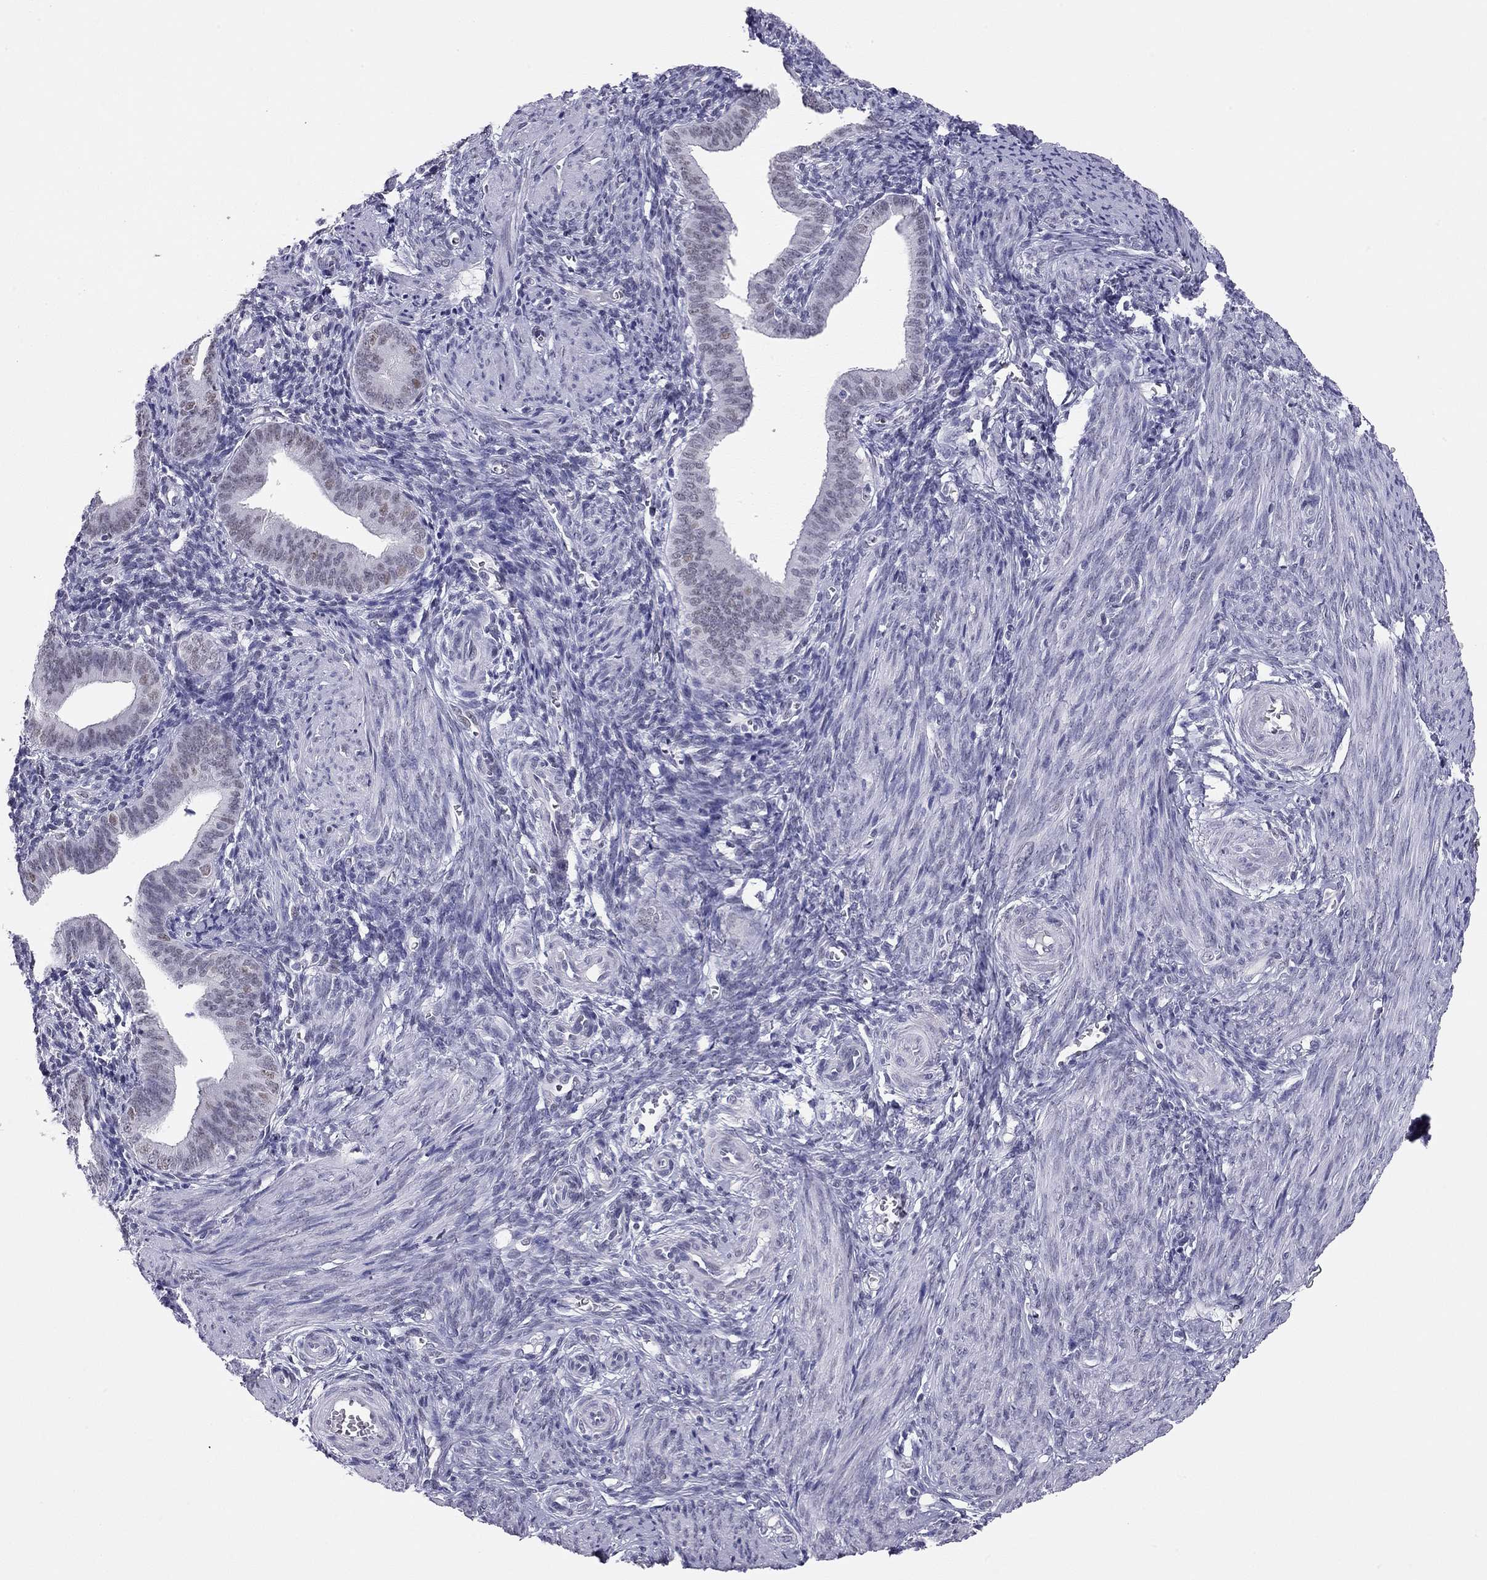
{"staining": {"intensity": "negative", "quantity": "none", "location": "none"}, "tissue": "endometrium", "cell_type": "Cells in endometrial stroma", "image_type": "normal", "snomed": [{"axis": "morphology", "description": "Normal tissue, NOS"}, {"axis": "topography", "description": "Endometrium"}], "caption": "High power microscopy micrograph of an immunohistochemistry micrograph of benign endometrium, revealing no significant positivity in cells in endometrial stroma. Brightfield microscopy of IHC stained with DAB (brown) and hematoxylin (blue), captured at high magnification.", "gene": "DOT1L", "patient": {"sex": "female", "age": 42}}